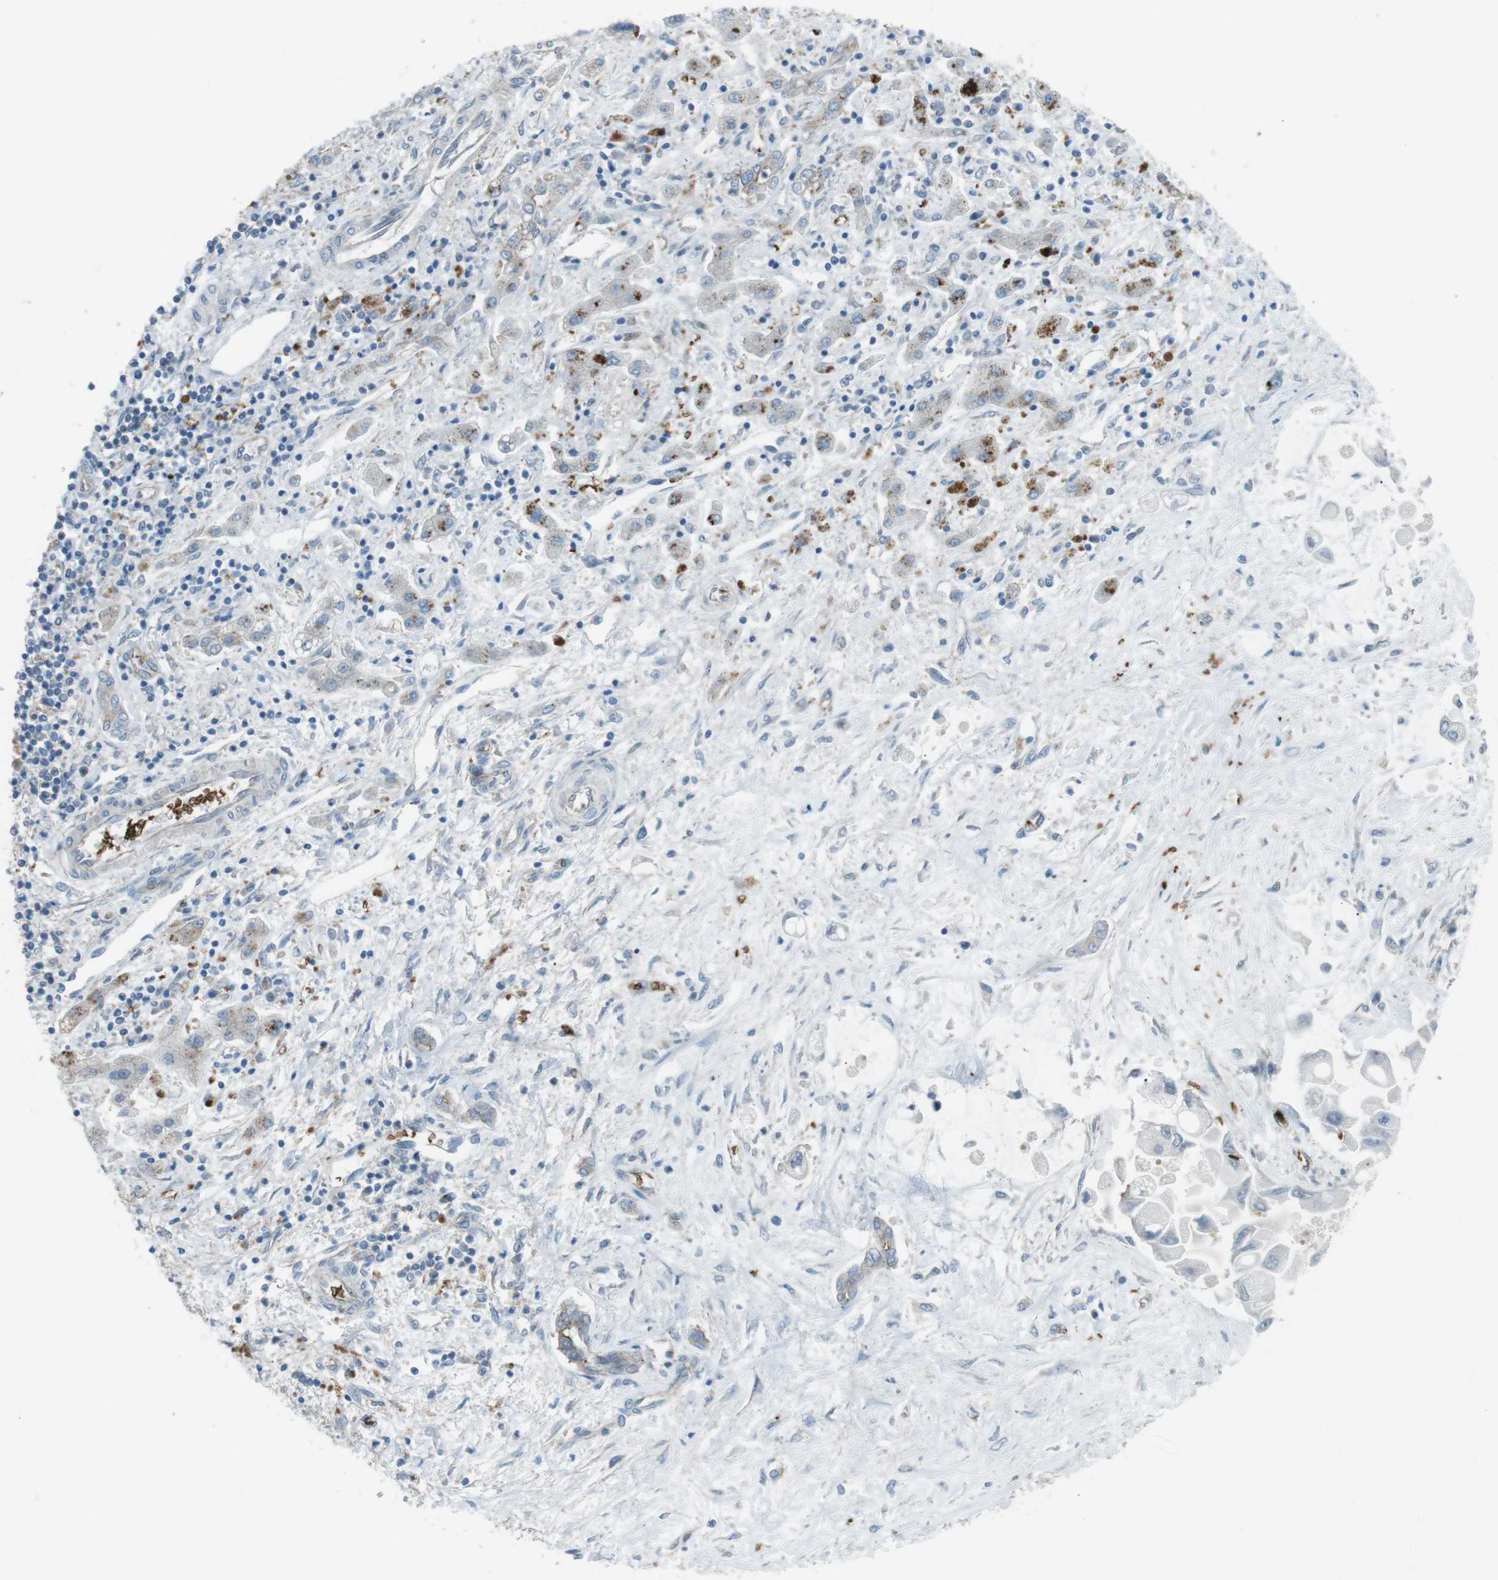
{"staining": {"intensity": "moderate", "quantity": "<25%", "location": "cytoplasmic/membranous"}, "tissue": "liver cancer", "cell_type": "Tumor cells", "image_type": "cancer", "snomed": [{"axis": "morphology", "description": "Cholangiocarcinoma"}, {"axis": "topography", "description": "Liver"}], "caption": "Moderate cytoplasmic/membranous positivity for a protein is identified in approximately <25% of tumor cells of liver cancer using IHC.", "gene": "SPTA1", "patient": {"sex": "male", "age": 50}}